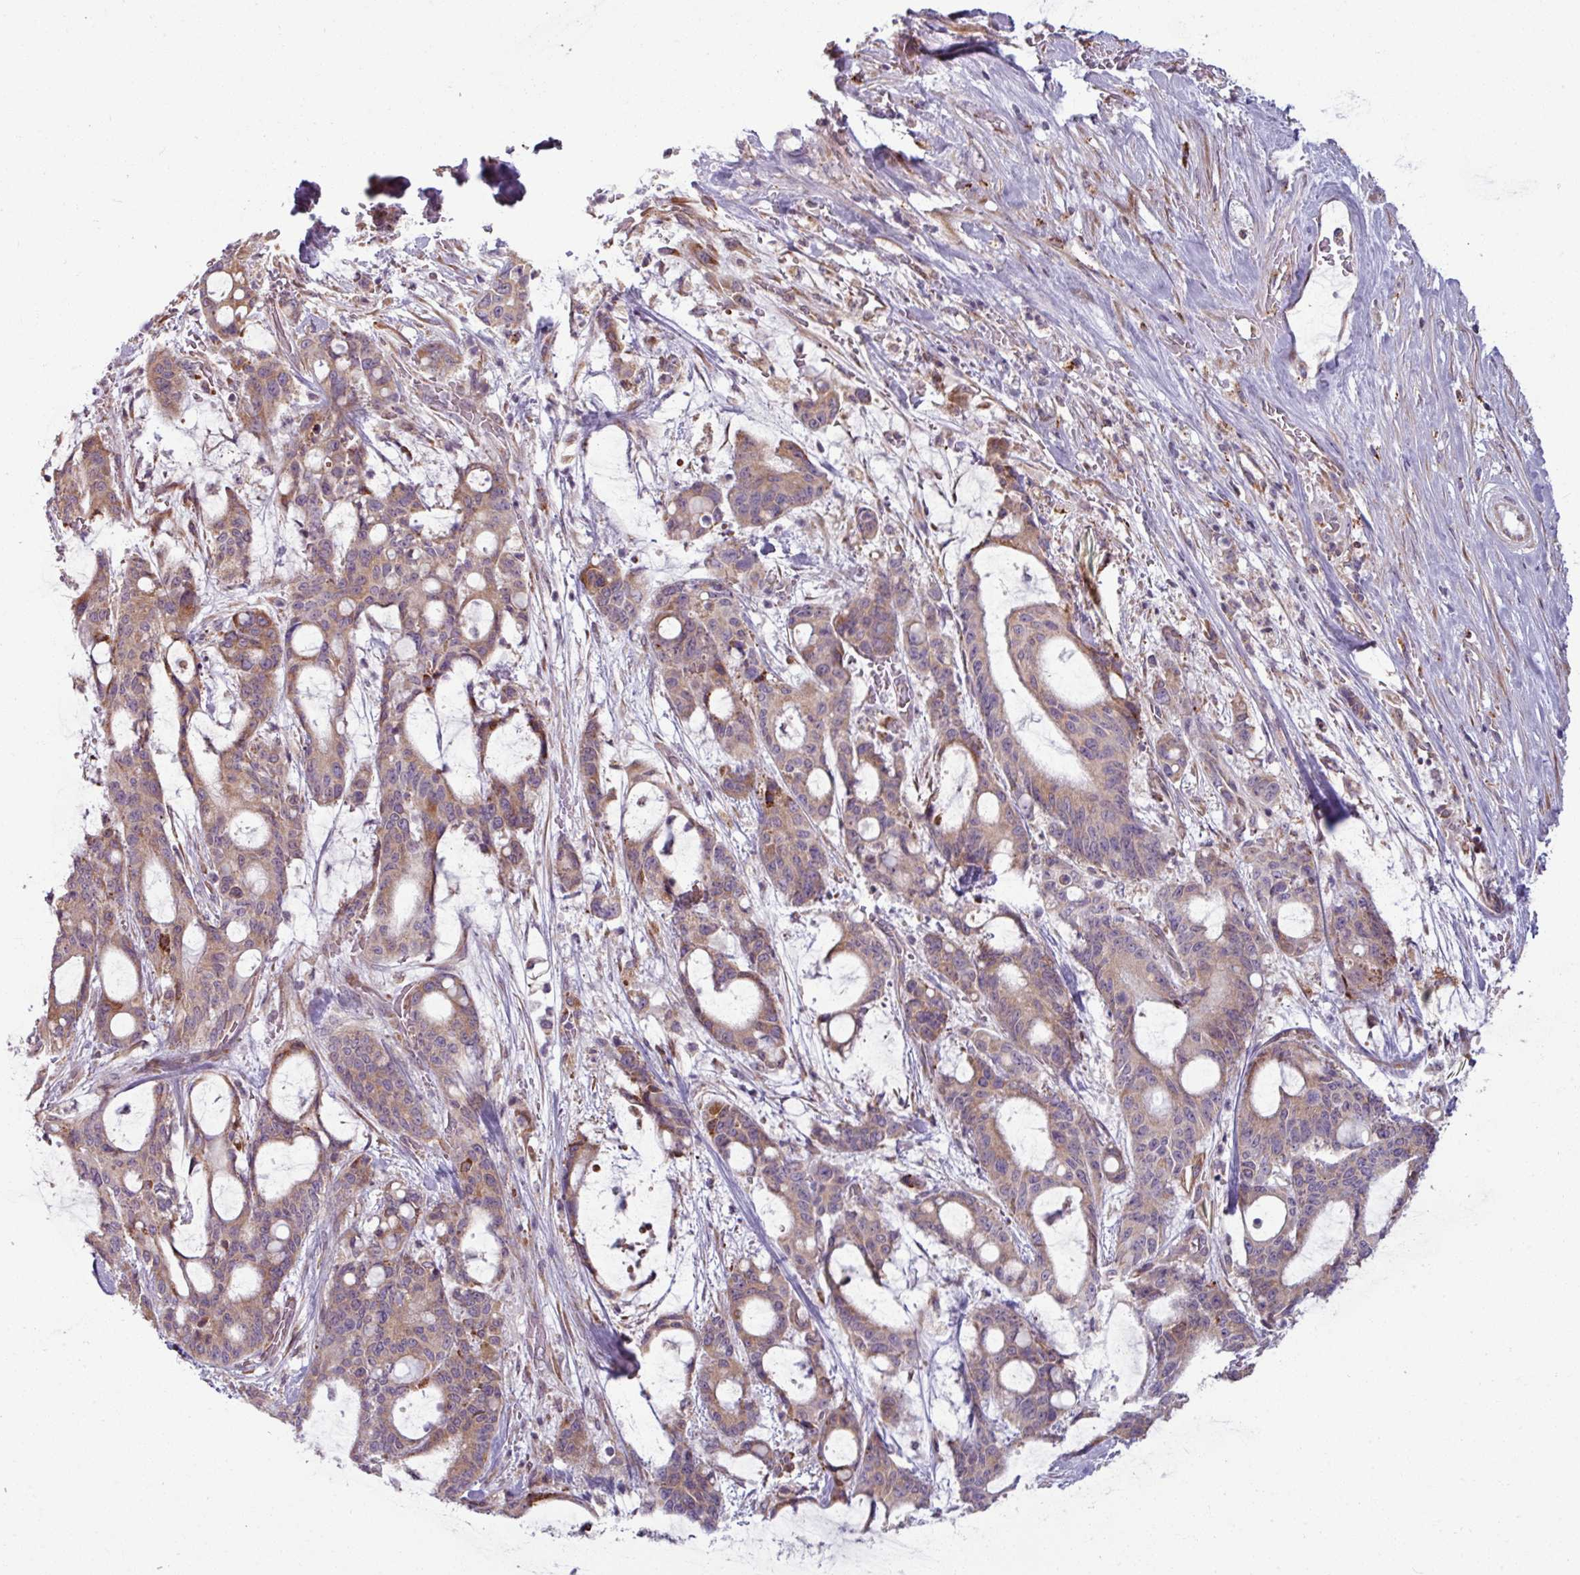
{"staining": {"intensity": "weak", "quantity": ">75%", "location": "cytoplasmic/membranous"}, "tissue": "liver cancer", "cell_type": "Tumor cells", "image_type": "cancer", "snomed": [{"axis": "morphology", "description": "Normal tissue, NOS"}, {"axis": "morphology", "description": "Cholangiocarcinoma"}, {"axis": "topography", "description": "Liver"}, {"axis": "topography", "description": "Peripheral nerve tissue"}], "caption": "Immunohistochemistry (IHC) micrograph of neoplastic tissue: human cholangiocarcinoma (liver) stained using immunohistochemistry exhibits low levels of weak protein expression localized specifically in the cytoplasmic/membranous of tumor cells, appearing as a cytoplasmic/membranous brown color.", "gene": "MAGT1", "patient": {"sex": "female", "age": 73}}